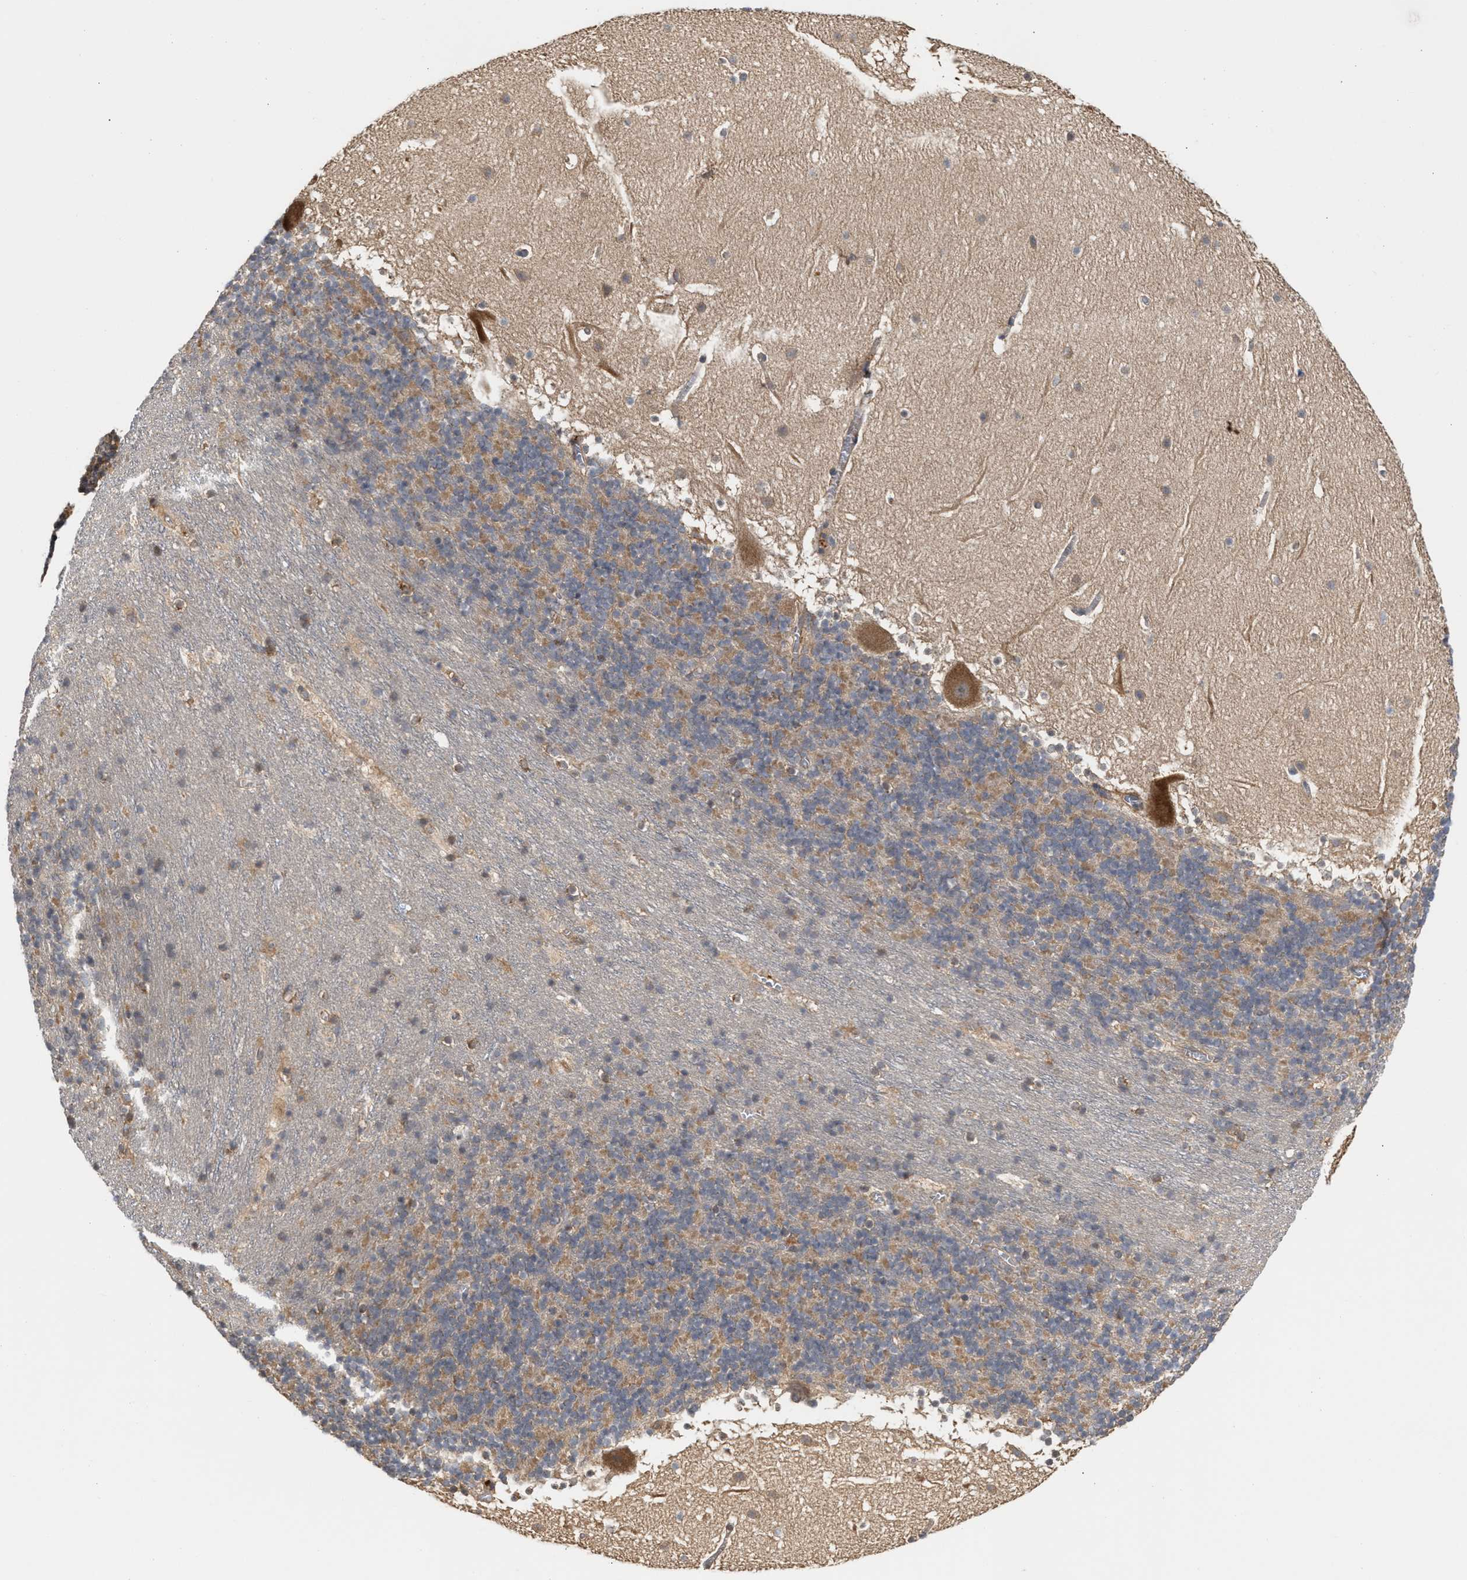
{"staining": {"intensity": "moderate", "quantity": "25%-75%", "location": "cytoplasmic/membranous"}, "tissue": "cerebellum", "cell_type": "Cells in granular layer", "image_type": "normal", "snomed": [{"axis": "morphology", "description": "Normal tissue, NOS"}, {"axis": "topography", "description": "Cerebellum"}], "caption": "A brown stain labels moderate cytoplasmic/membranous positivity of a protein in cells in granular layer of unremarkable cerebellum.", "gene": "SAR1A", "patient": {"sex": "male", "age": 45}}